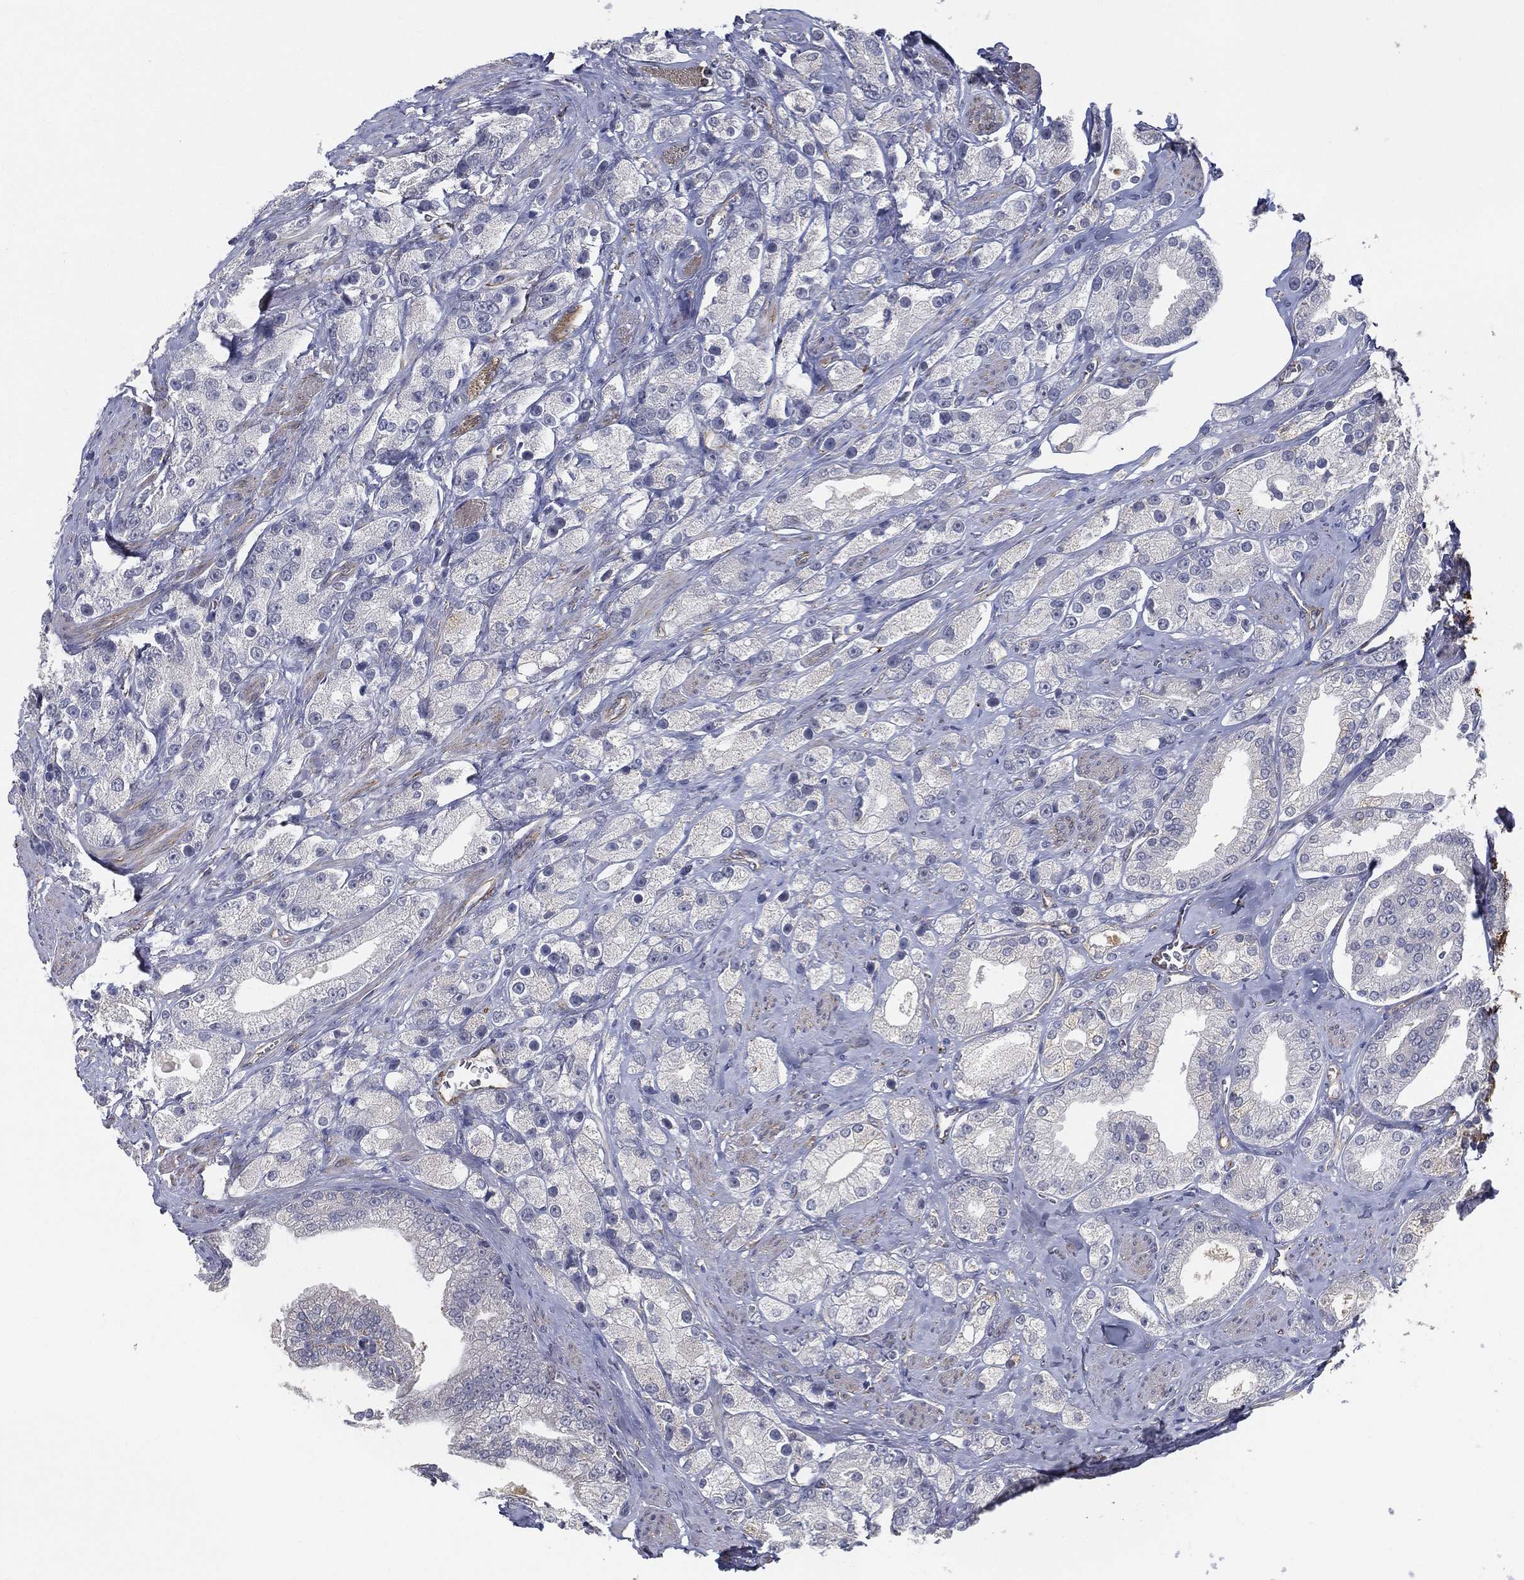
{"staining": {"intensity": "weak", "quantity": "<25%", "location": "cytoplasmic/membranous"}, "tissue": "prostate cancer", "cell_type": "Tumor cells", "image_type": "cancer", "snomed": [{"axis": "morphology", "description": "Adenocarcinoma, NOS"}, {"axis": "topography", "description": "Prostate and seminal vesicle, NOS"}, {"axis": "topography", "description": "Prostate"}], "caption": "A high-resolution histopathology image shows IHC staining of prostate cancer, which shows no significant expression in tumor cells.", "gene": "LRRC56", "patient": {"sex": "male", "age": 67}}